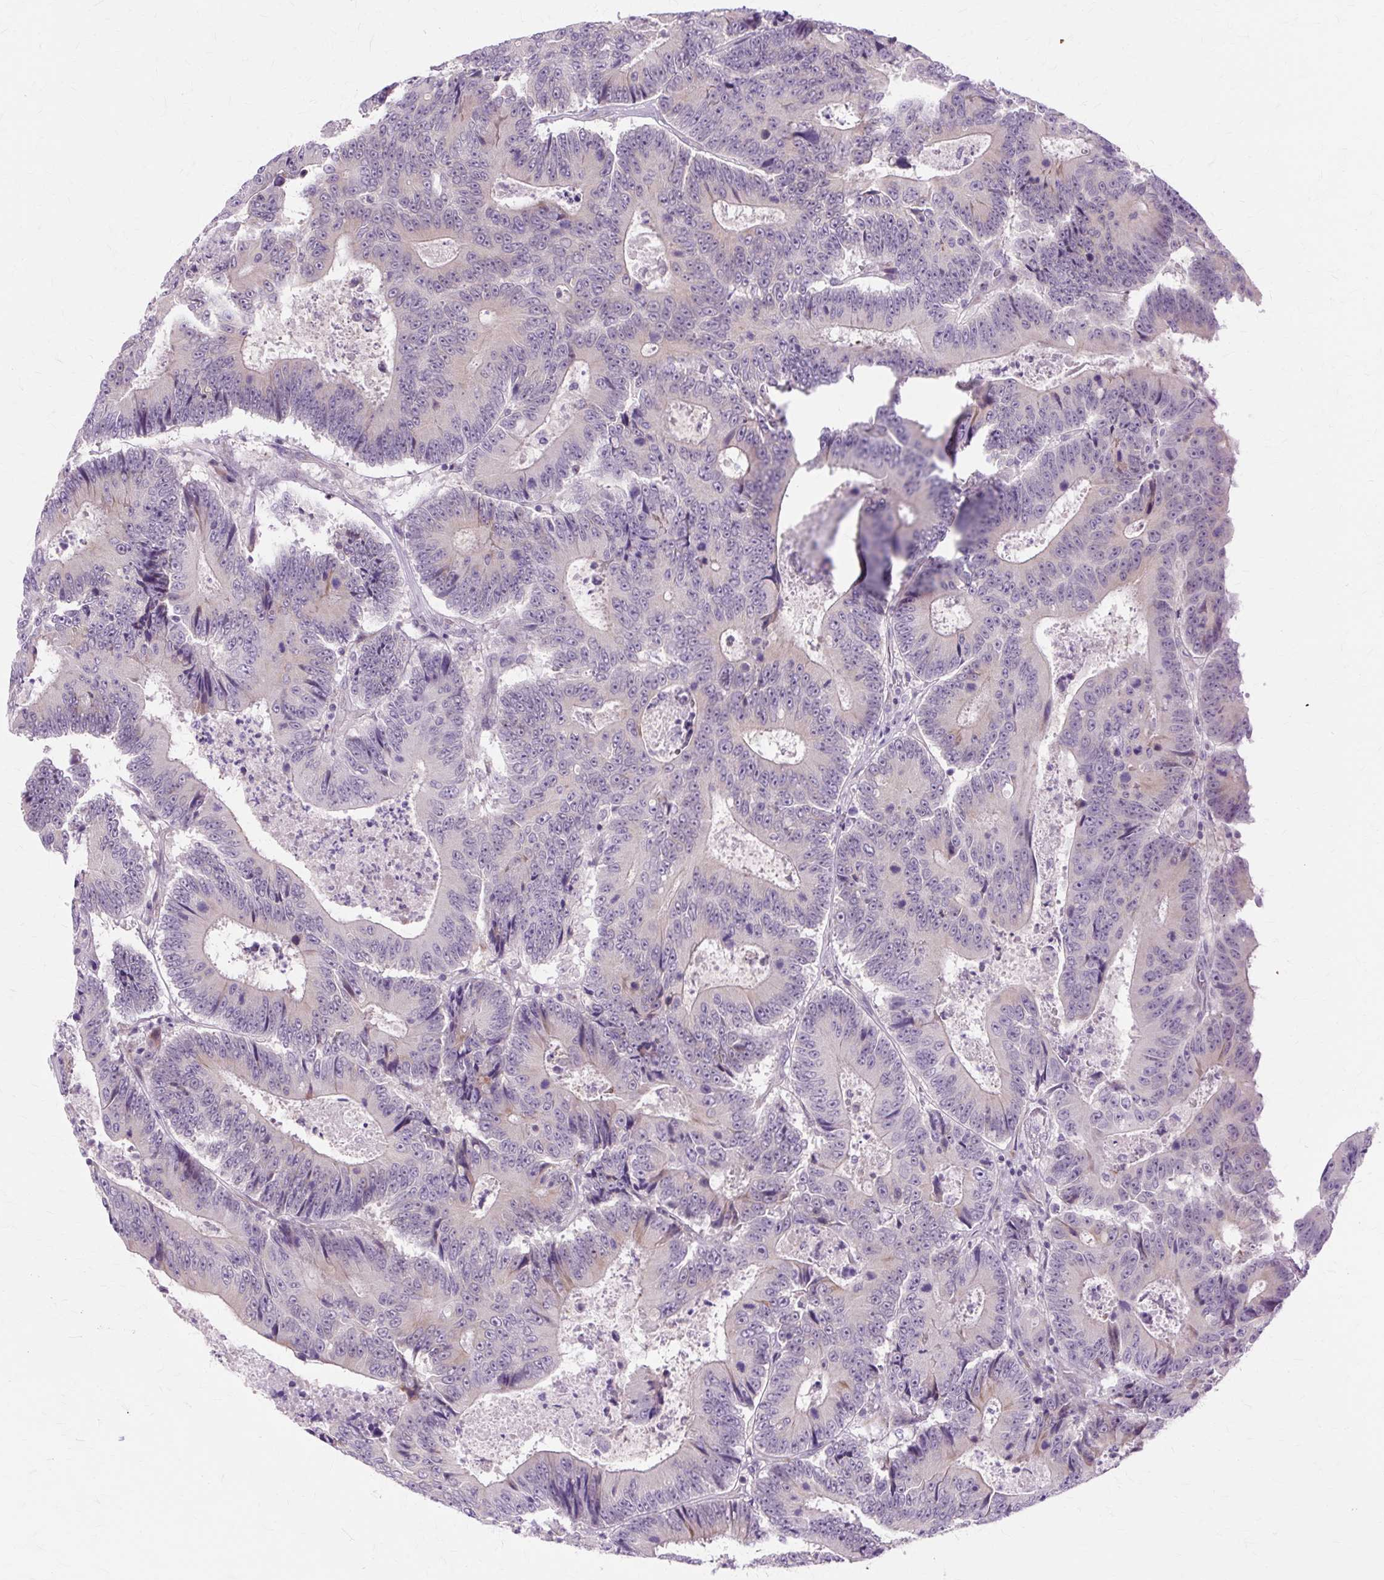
{"staining": {"intensity": "negative", "quantity": "none", "location": "none"}, "tissue": "colorectal cancer", "cell_type": "Tumor cells", "image_type": "cancer", "snomed": [{"axis": "morphology", "description": "Adenocarcinoma, NOS"}, {"axis": "topography", "description": "Colon"}], "caption": "Human adenocarcinoma (colorectal) stained for a protein using immunohistochemistry (IHC) displays no positivity in tumor cells.", "gene": "ZNF35", "patient": {"sex": "male", "age": 83}}